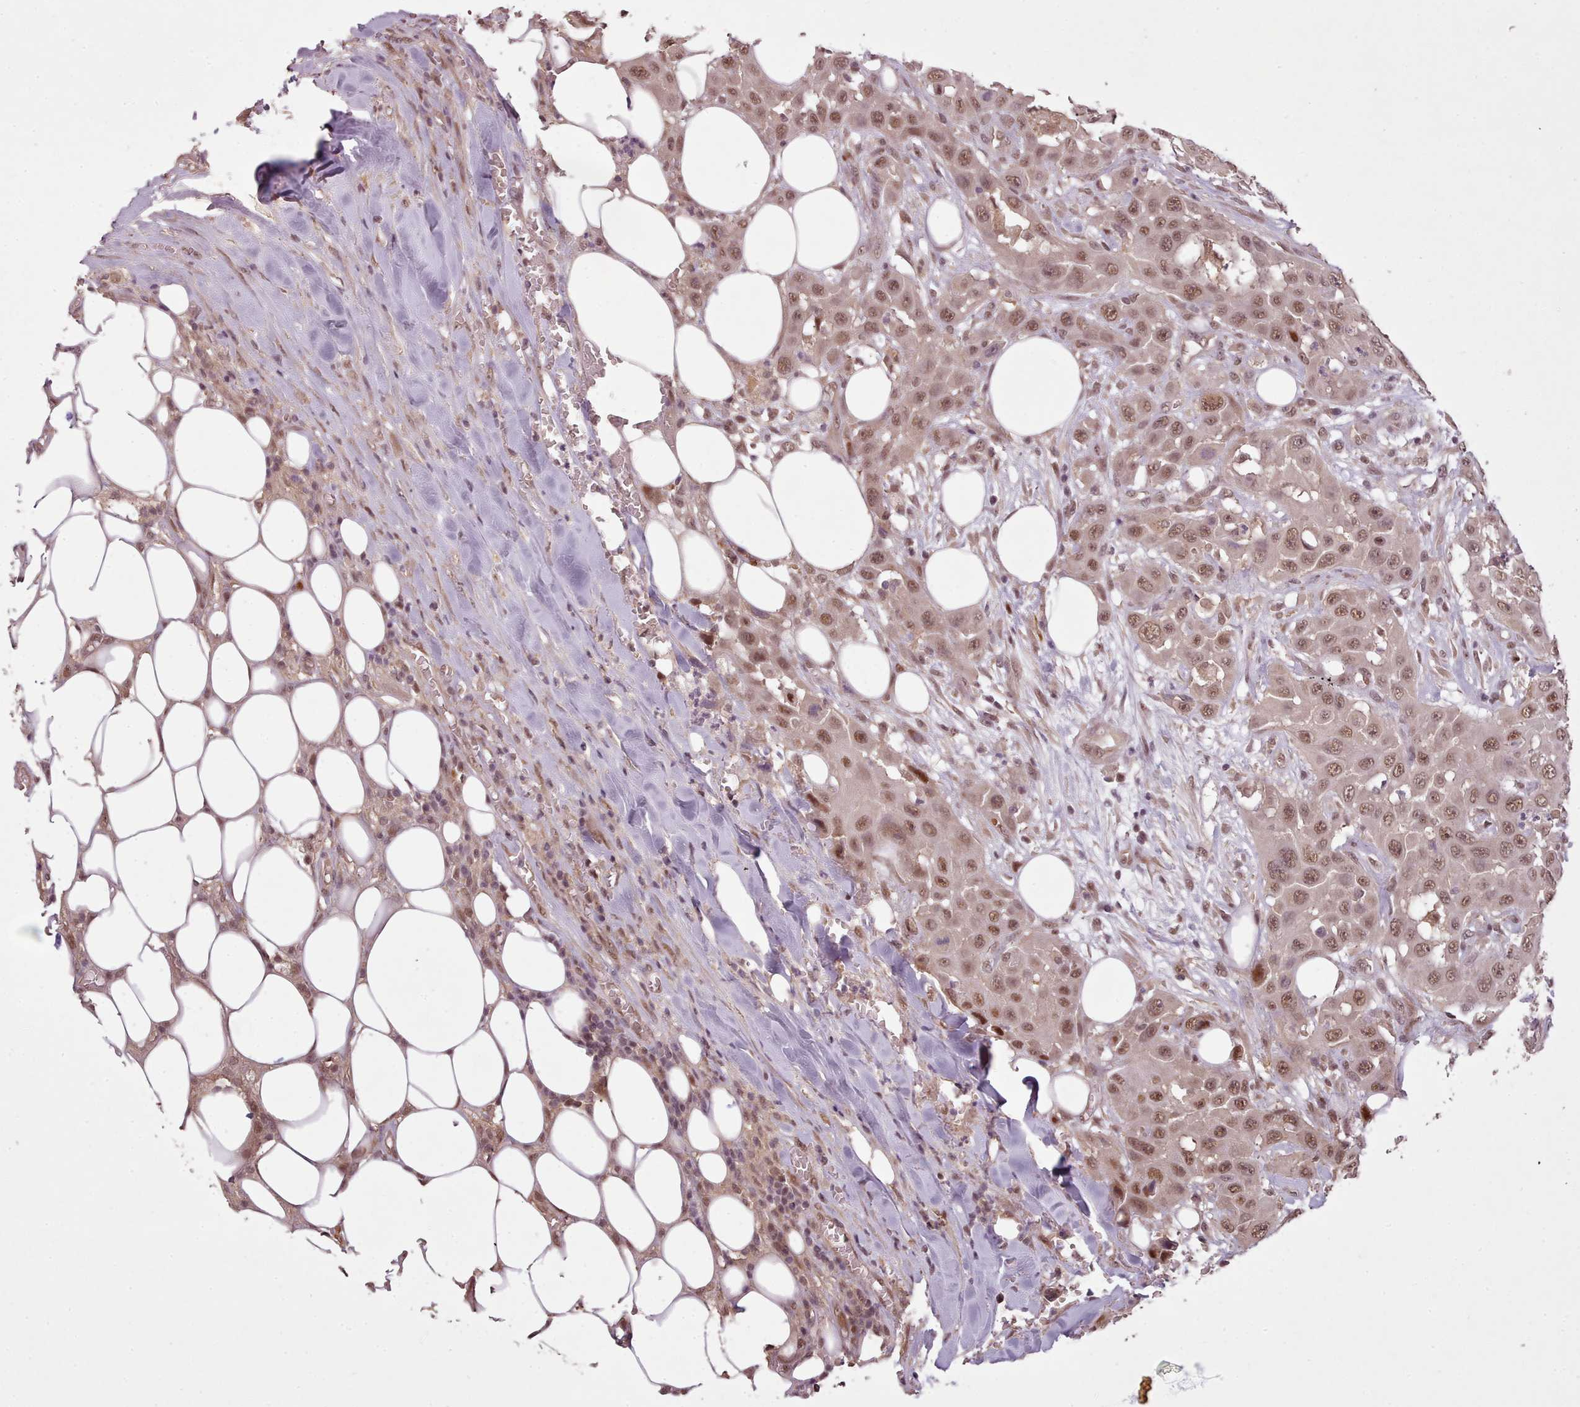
{"staining": {"intensity": "moderate", "quantity": ">75%", "location": "nuclear"}, "tissue": "head and neck cancer", "cell_type": "Tumor cells", "image_type": "cancer", "snomed": [{"axis": "morphology", "description": "Squamous cell carcinoma, NOS"}, {"axis": "topography", "description": "Head-Neck"}], "caption": "DAB immunohistochemical staining of human head and neck cancer (squamous cell carcinoma) displays moderate nuclear protein expression in about >75% of tumor cells.", "gene": "CDC6", "patient": {"sex": "male", "age": 81}}